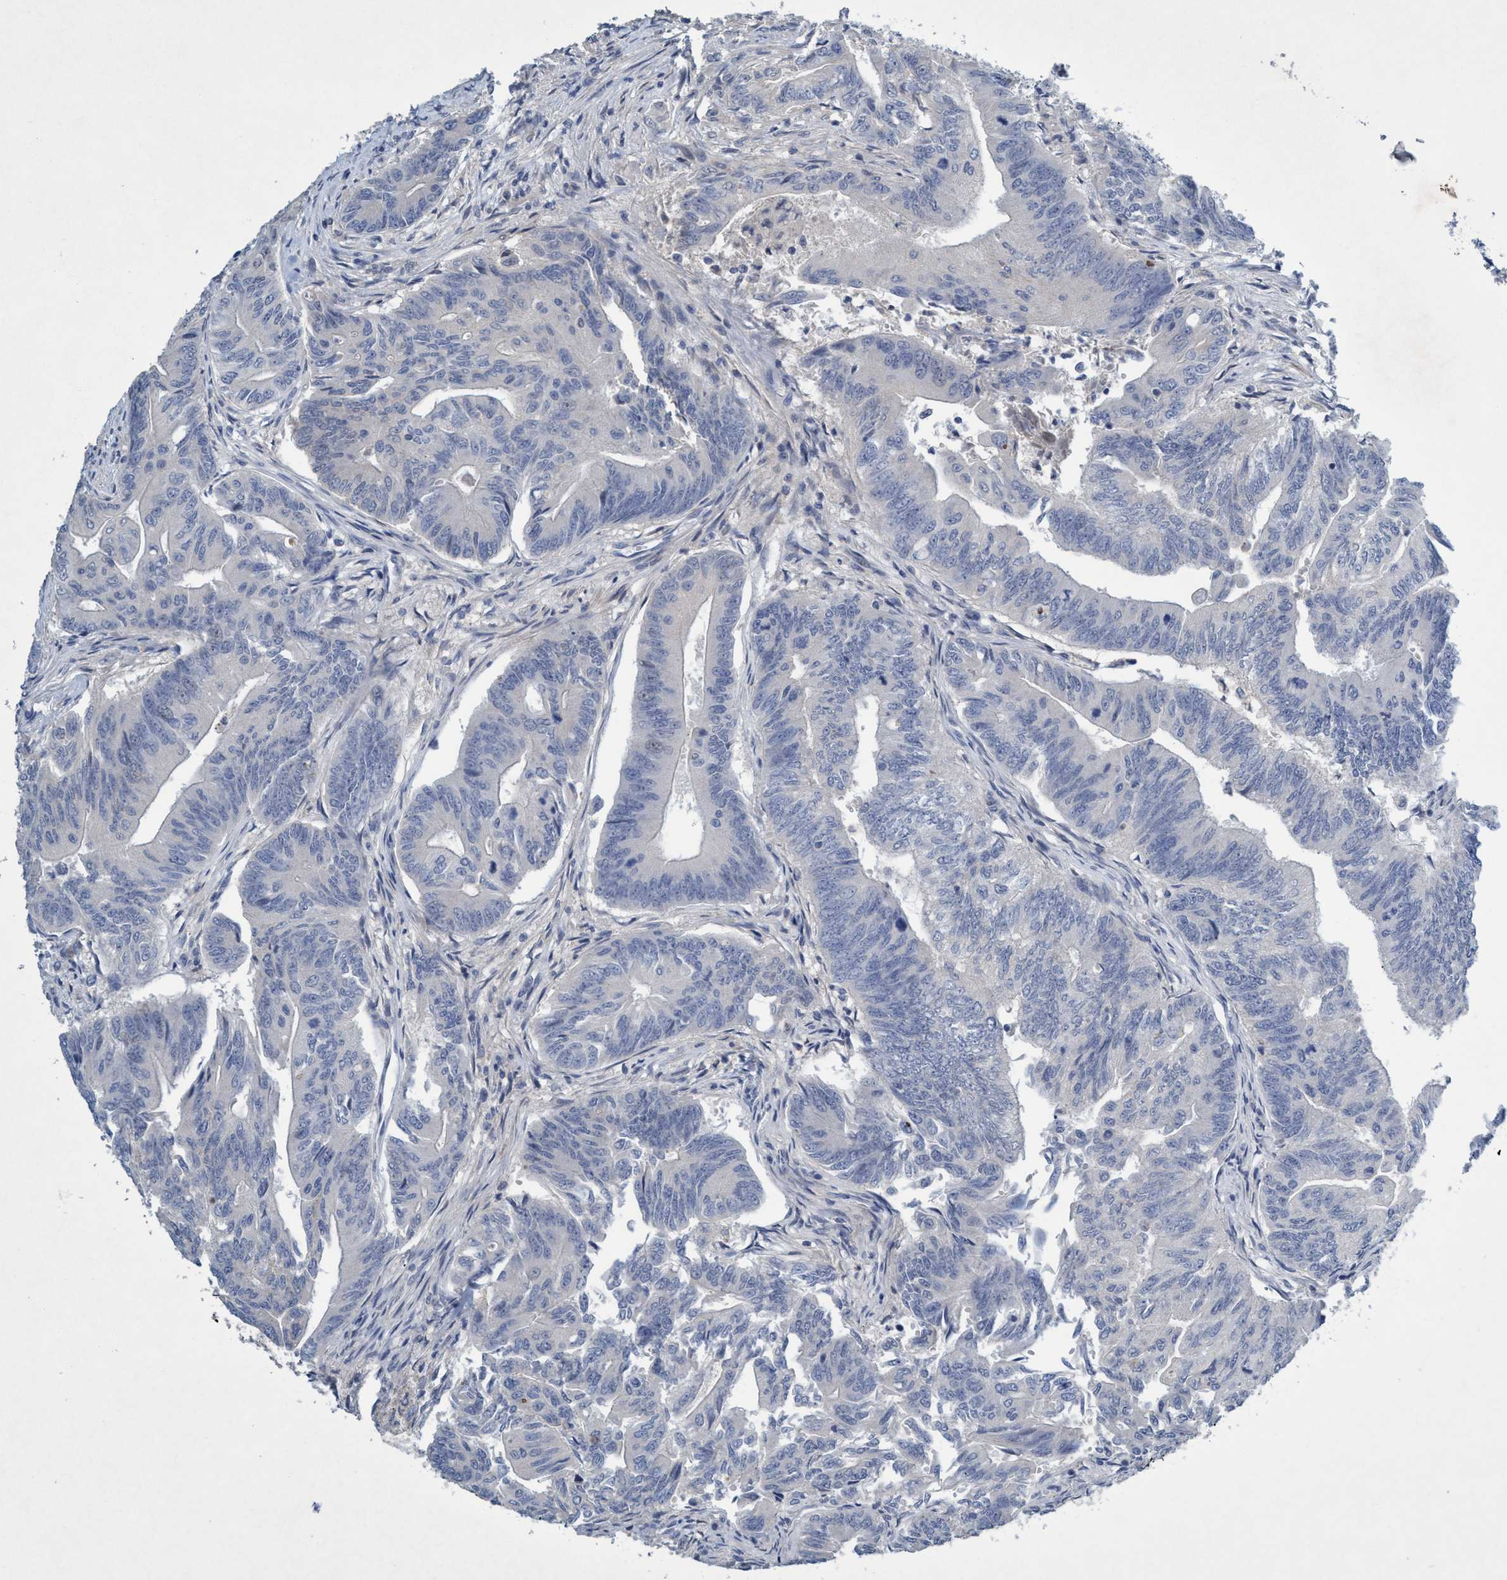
{"staining": {"intensity": "negative", "quantity": "none", "location": "none"}, "tissue": "colorectal cancer", "cell_type": "Tumor cells", "image_type": "cancer", "snomed": [{"axis": "morphology", "description": "Adenoma, NOS"}, {"axis": "morphology", "description": "Adenocarcinoma, NOS"}, {"axis": "topography", "description": "Colon"}], "caption": "There is no significant expression in tumor cells of colorectal cancer.", "gene": "RNF208", "patient": {"sex": "male", "age": 79}}